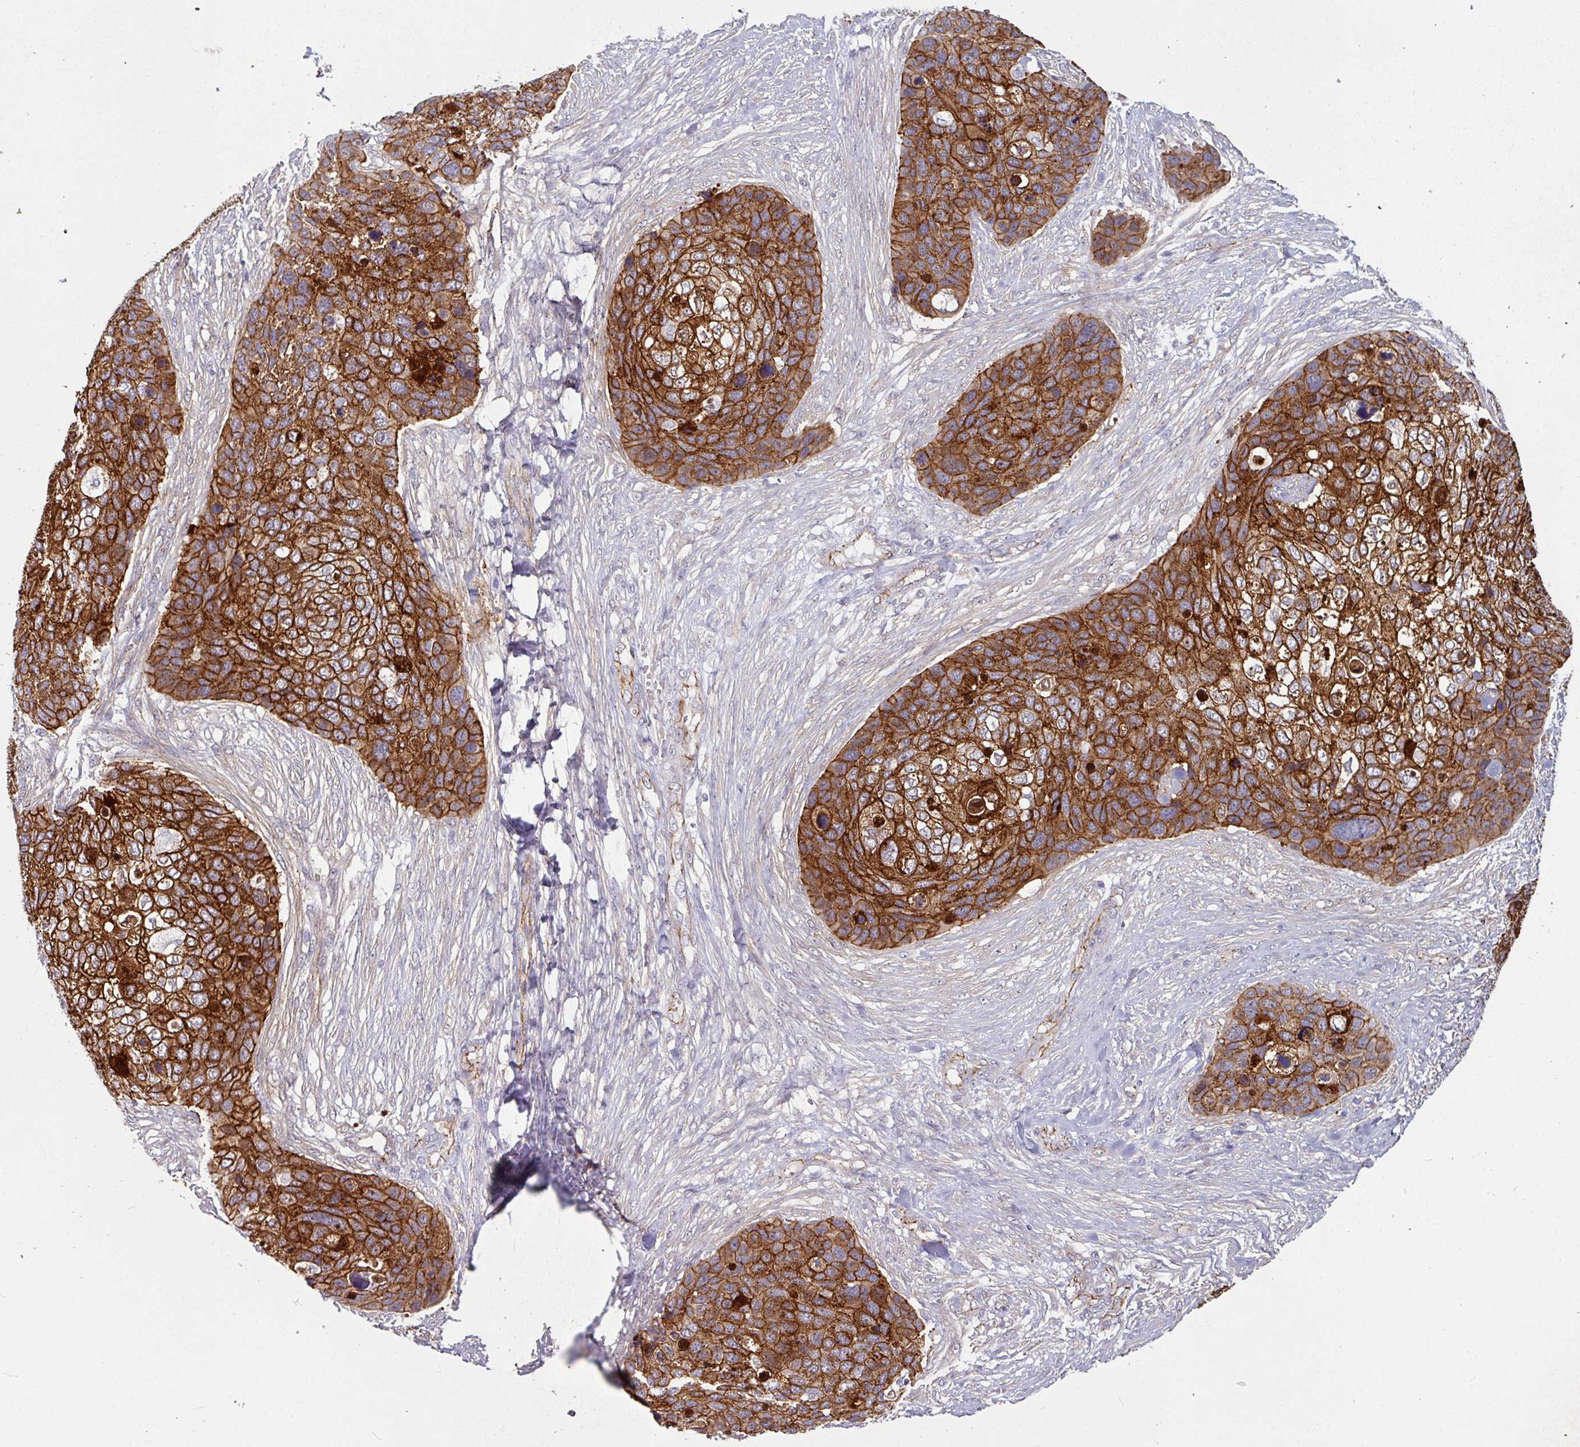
{"staining": {"intensity": "strong", "quantity": ">75%", "location": "cytoplasmic/membranous"}, "tissue": "skin cancer", "cell_type": "Tumor cells", "image_type": "cancer", "snomed": [{"axis": "morphology", "description": "Basal cell carcinoma"}, {"axis": "topography", "description": "Skin"}], "caption": "Protein staining of basal cell carcinoma (skin) tissue reveals strong cytoplasmic/membranous positivity in about >75% of tumor cells. (DAB (3,3'-diaminobenzidine) IHC, brown staining for protein, blue staining for nuclei).", "gene": "JUP", "patient": {"sex": "female", "age": 74}}